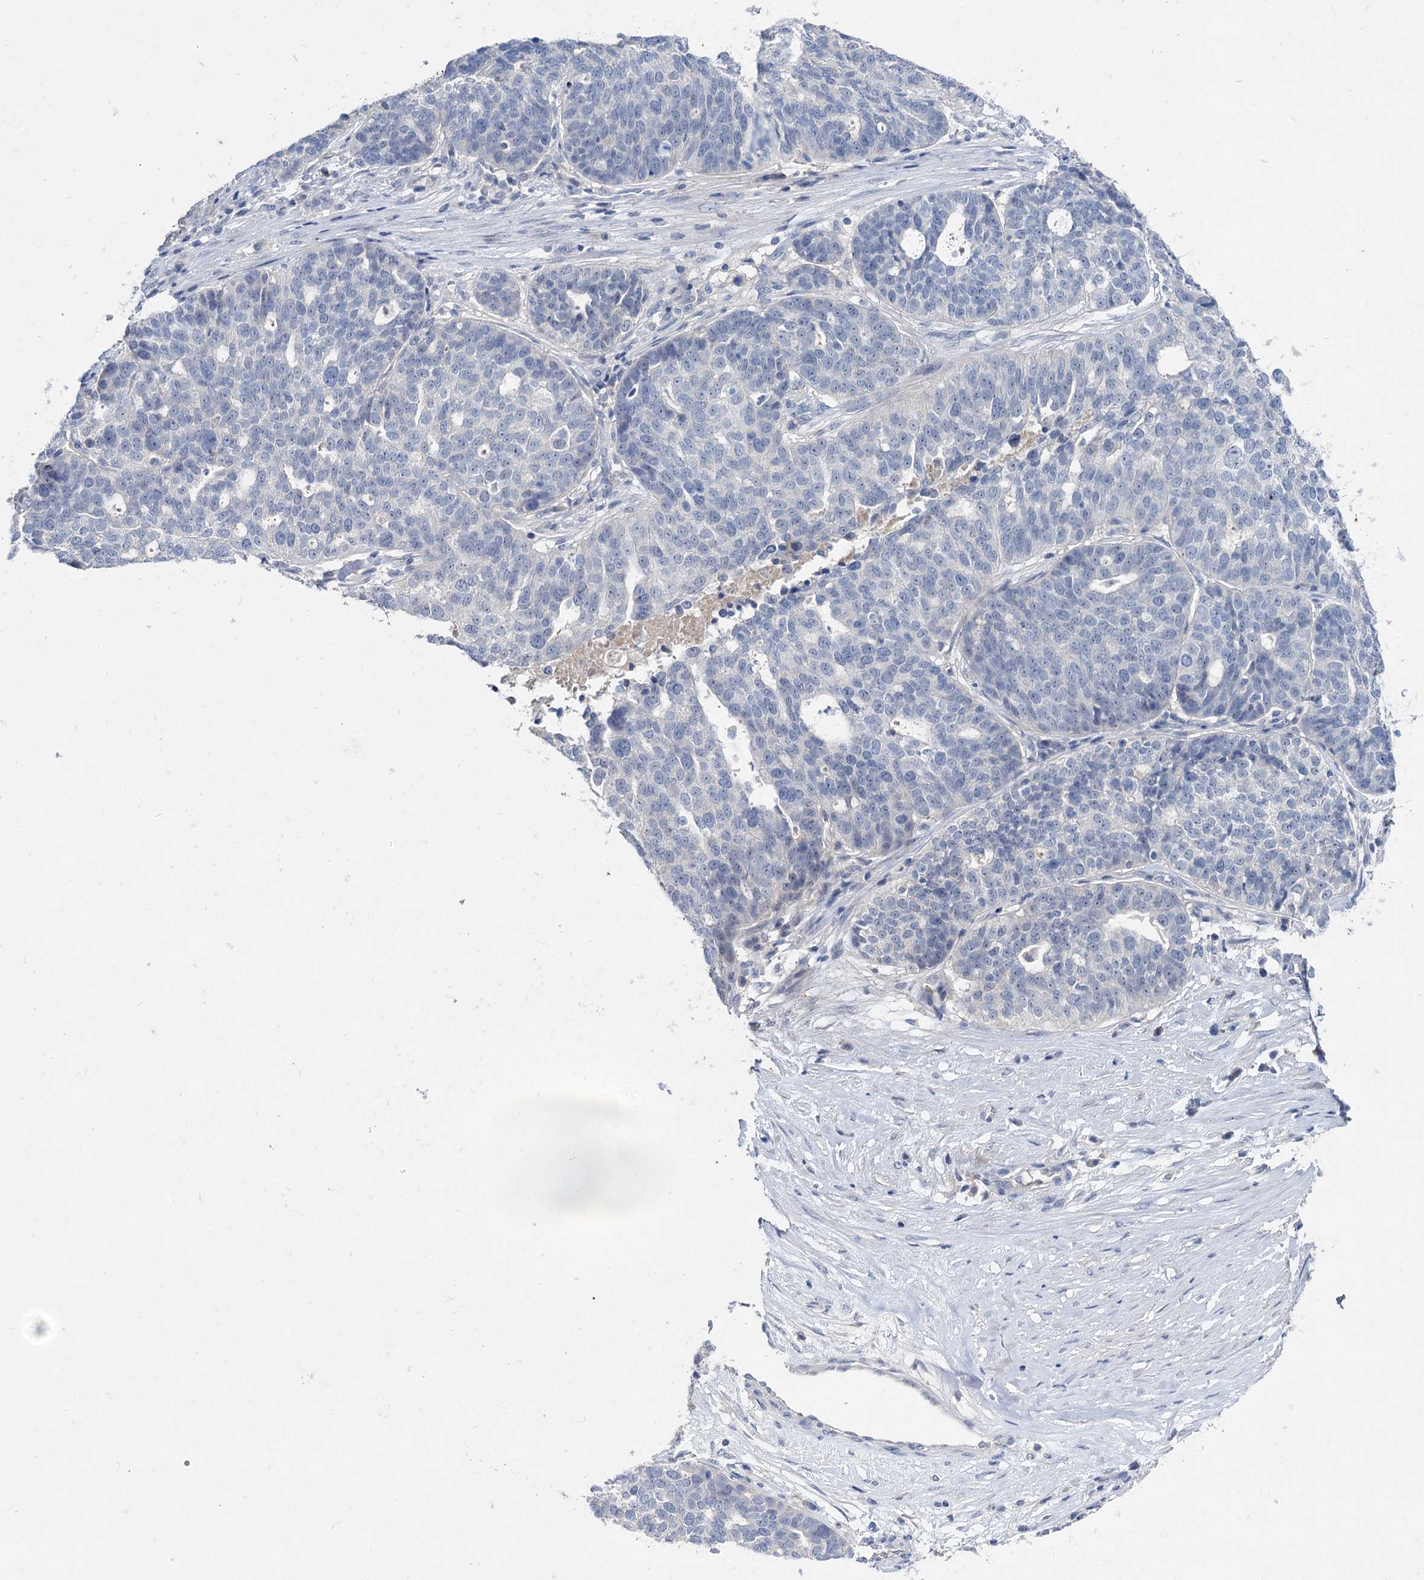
{"staining": {"intensity": "negative", "quantity": "none", "location": "none"}, "tissue": "ovarian cancer", "cell_type": "Tumor cells", "image_type": "cancer", "snomed": [{"axis": "morphology", "description": "Cystadenocarcinoma, serous, NOS"}, {"axis": "topography", "description": "Ovary"}], "caption": "Human ovarian cancer stained for a protein using immunohistochemistry shows no expression in tumor cells.", "gene": "ATP4A", "patient": {"sex": "female", "age": 59}}